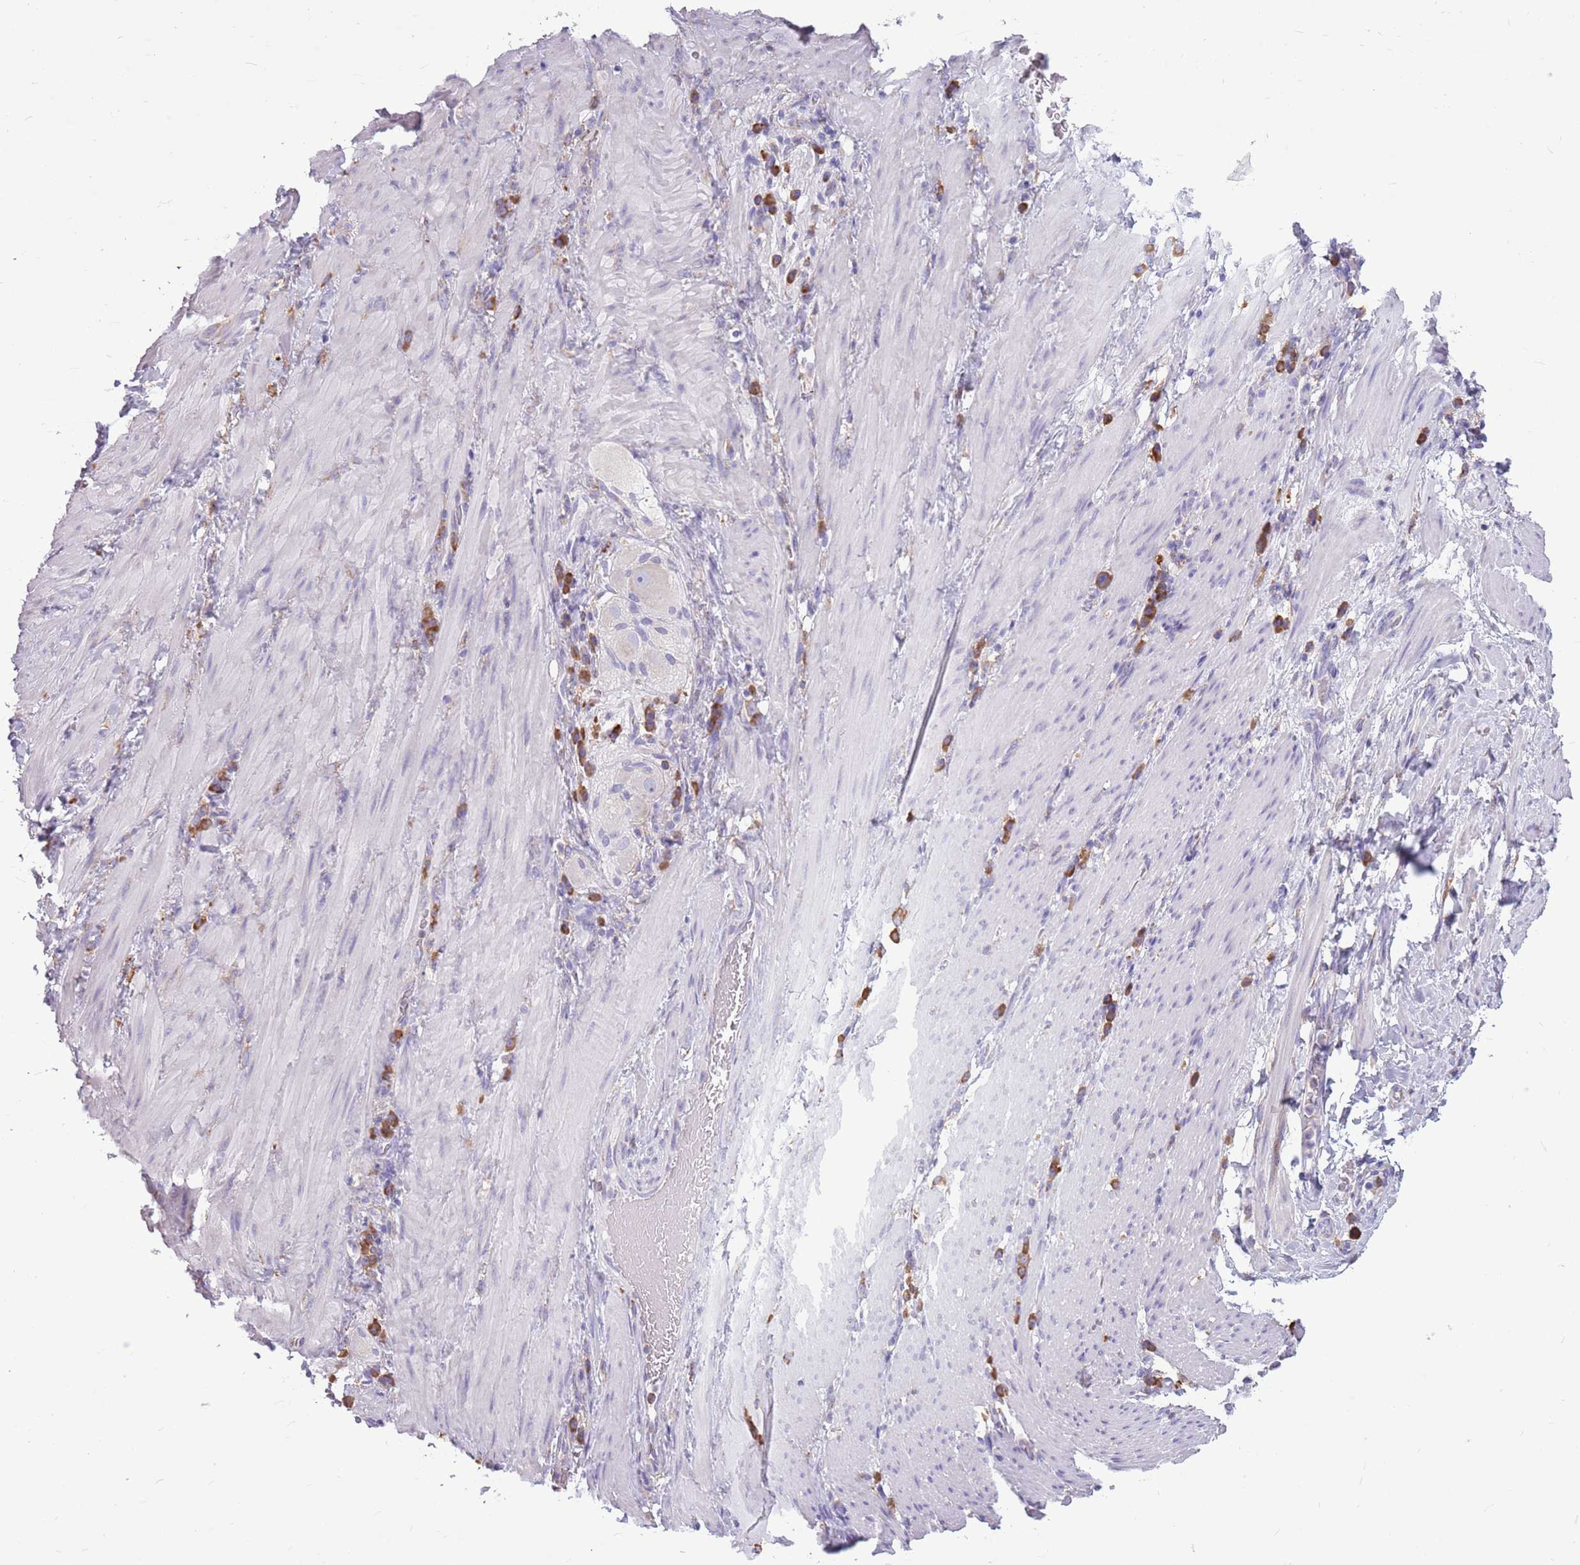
{"staining": {"intensity": "moderate", "quantity": ">75%", "location": "cytoplasmic/membranous"}, "tissue": "stomach cancer", "cell_type": "Tumor cells", "image_type": "cancer", "snomed": [{"axis": "morphology", "description": "Normal tissue, NOS"}, {"axis": "morphology", "description": "Adenocarcinoma, NOS"}, {"axis": "topography", "description": "Stomach"}], "caption": "Immunohistochemistry (DAB (3,3'-diaminobenzidine)) staining of human stomach cancer exhibits moderate cytoplasmic/membranous protein staining in approximately >75% of tumor cells.", "gene": "KCTD19", "patient": {"sex": "female", "age": 64}}